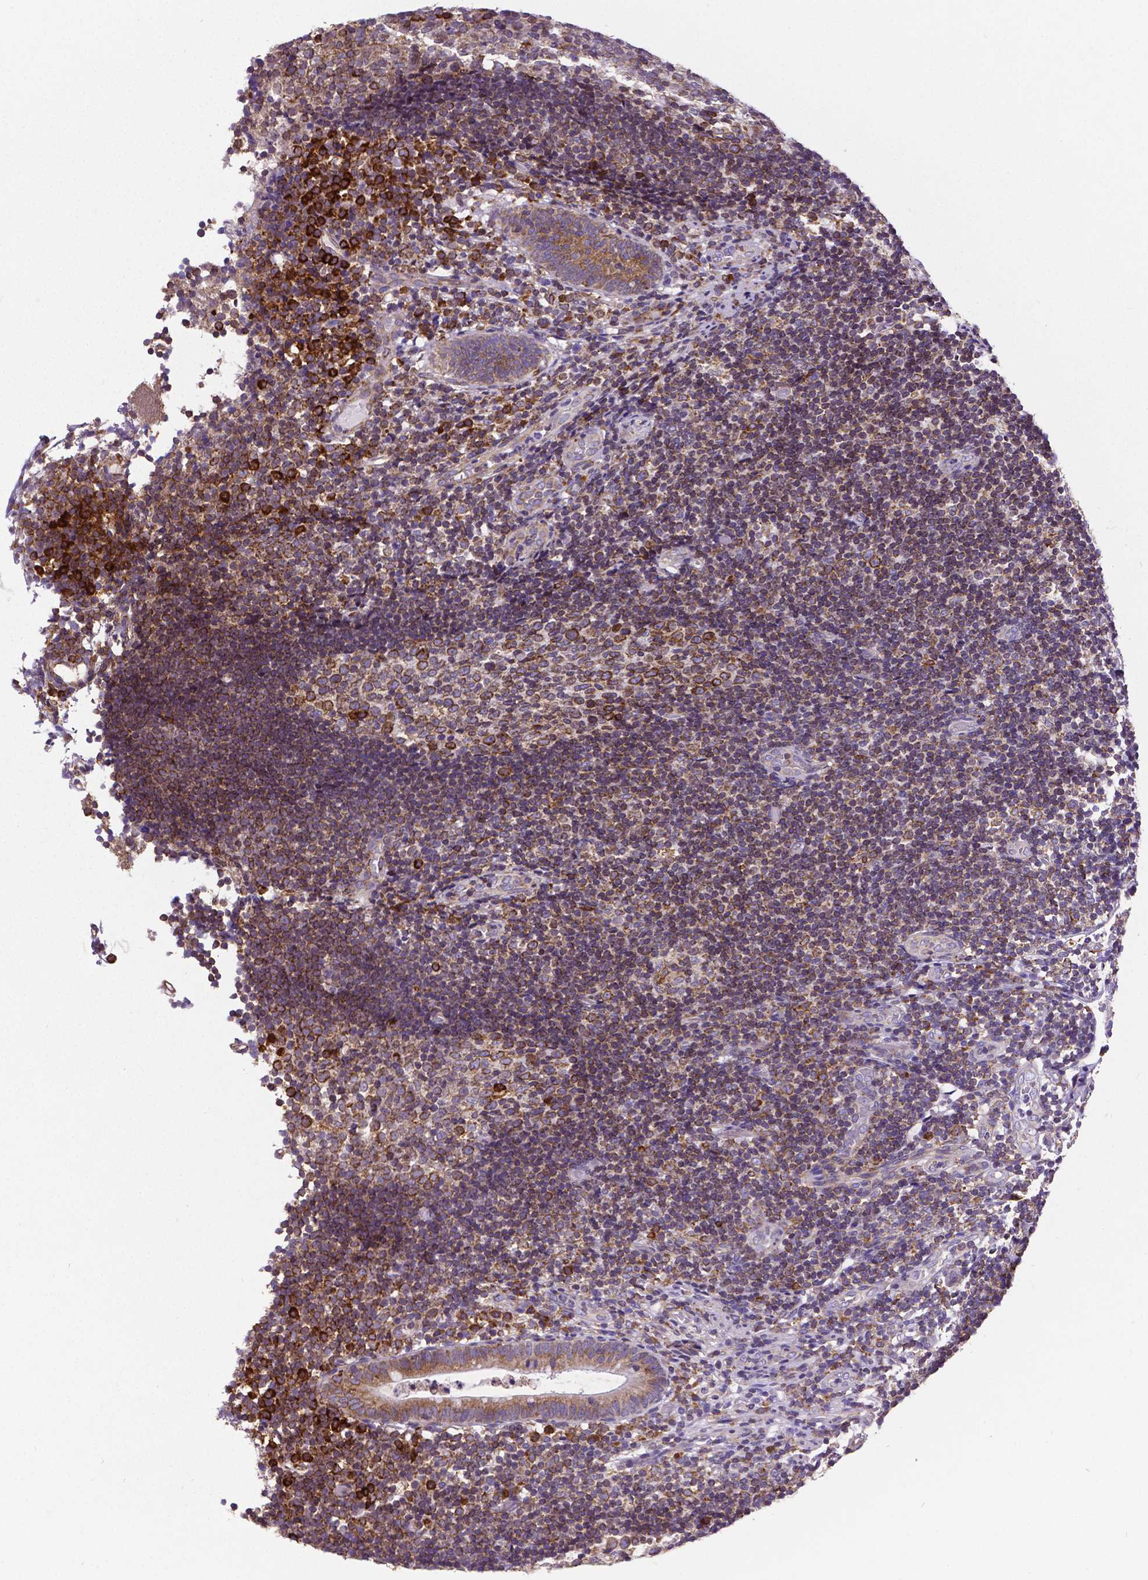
{"staining": {"intensity": "moderate", "quantity": "25%-75%", "location": "cytoplasmic/membranous"}, "tissue": "appendix", "cell_type": "Glandular cells", "image_type": "normal", "snomed": [{"axis": "morphology", "description": "Normal tissue, NOS"}, {"axis": "topography", "description": "Appendix"}], "caption": "IHC of unremarkable human appendix shows medium levels of moderate cytoplasmic/membranous positivity in about 25%-75% of glandular cells. (DAB = brown stain, brightfield microscopy at high magnification).", "gene": "MTDH", "patient": {"sex": "female", "age": 32}}